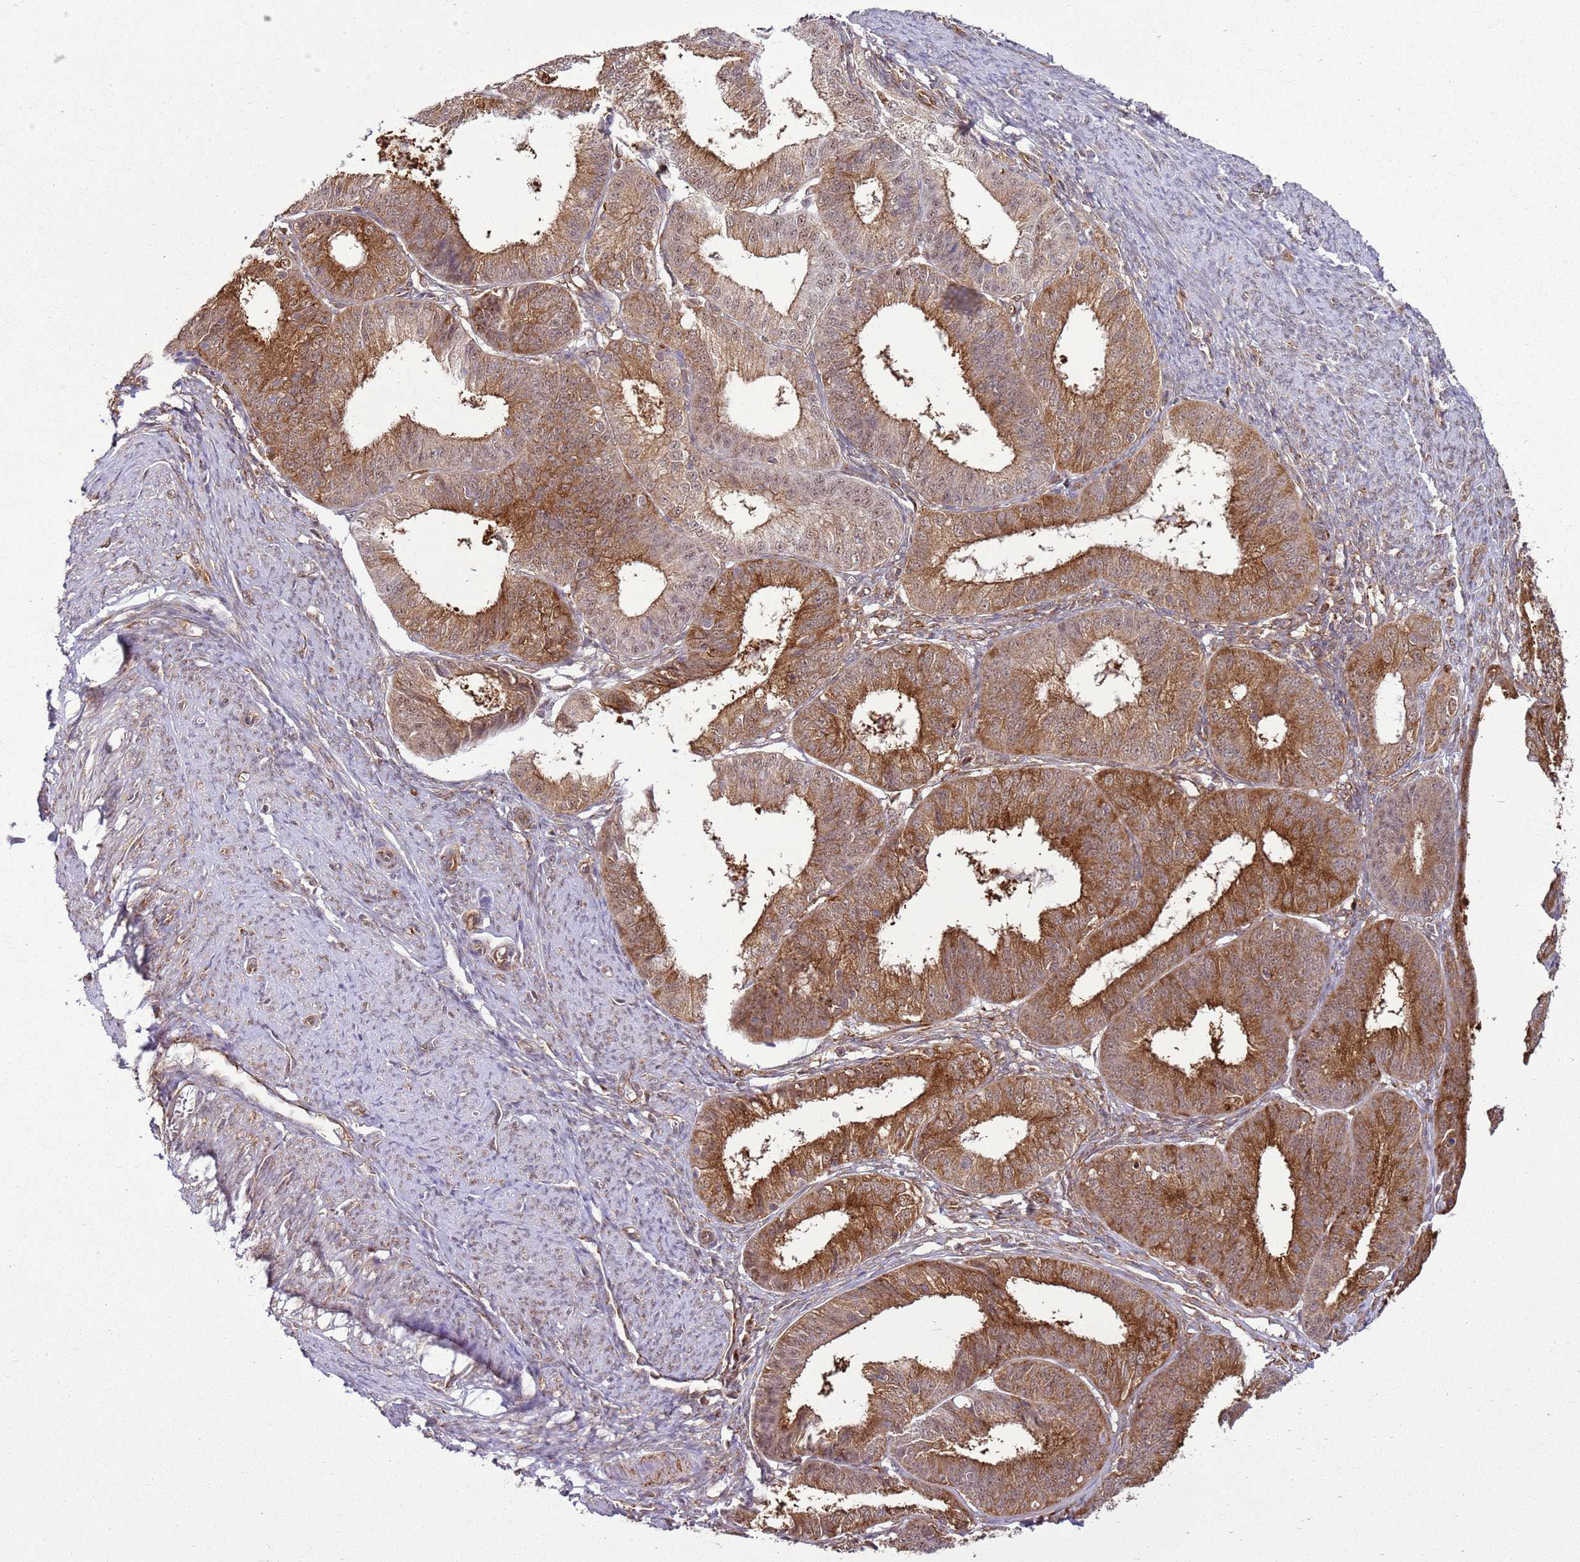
{"staining": {"intensity": "moderate", "quantity": ">75%", "location": "cytoplasmic/membranous"}, "tissue": "endometrial cancer", "cell_type": "Tumor cells", "image_type": "cancer", "snomed": [{"axis": "morphology", "description": "Adenocarcinoma, NOS"}, {"axis": "topography", "description": "Endometrium"}], "caption": "Endometrial cancer (adenocarcinoma) tissue shows moderate cytoplasmic/membranous expression in about >75% of tumor cells, visualized by immunohistochemistry. Using DAB (3,3'-diaminobenzidine) (brown) and hematoxylin (blue) stains, captured at high magnification using brightfield microscopy.", "gene": "GABRE", "patient": {"sex": "female", "age": 51}}